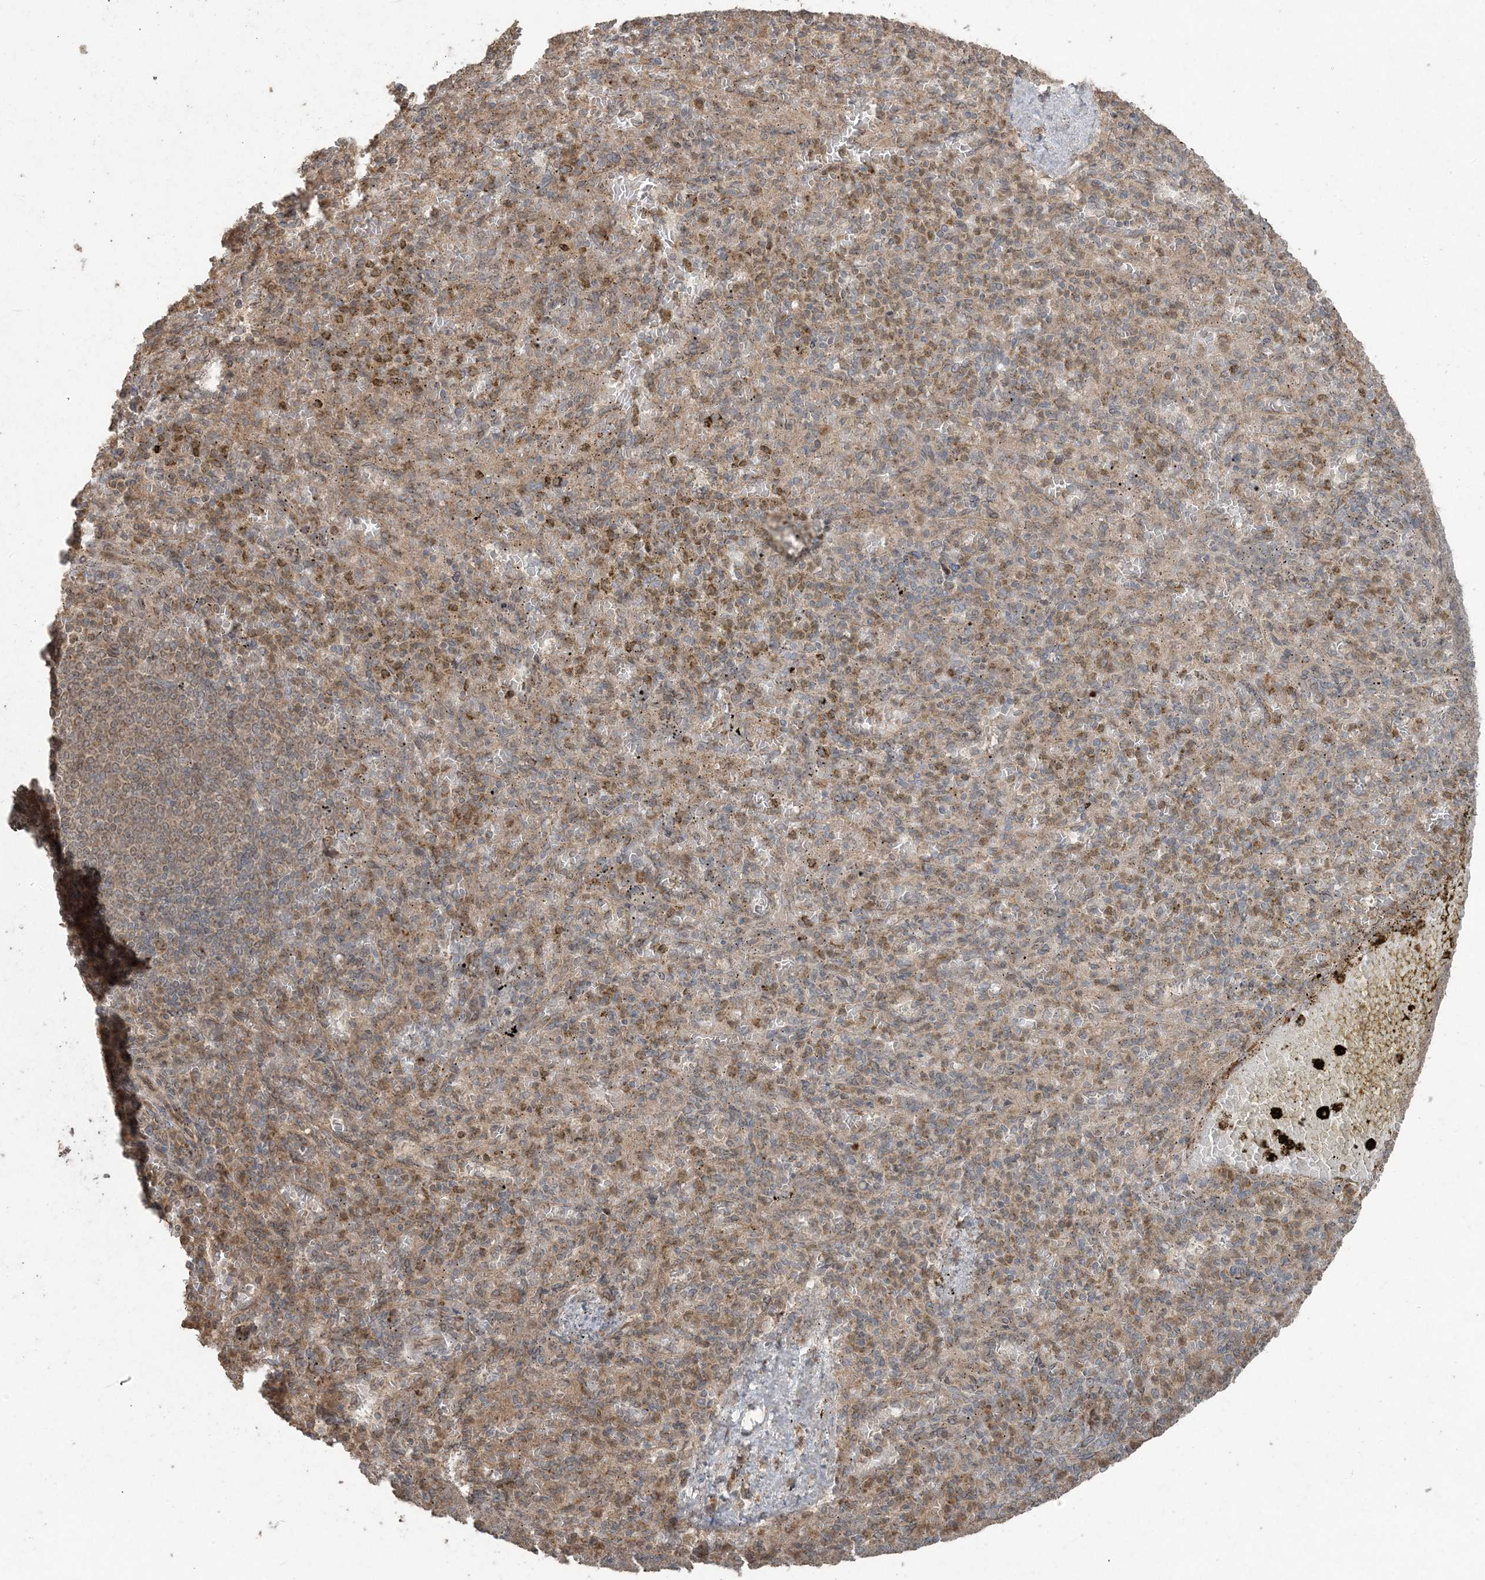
{"staining": {"intensity": "moderate", "quantity": "<25%", "location": "cytoplasmic/membranous"}, "tissue": "spleen", "cell_type": "Cells in red pulp", "image_type": "normal", "snomed": [{"axis": "morphology", "description": "Normal tissue, NOS"}, {"axis": "topography", "description": "Spleen"}], "caption": "A brown stain shows moderate cytoplasmic/membranous staining of a protein in cells in red pulp of benign spleen. Nuclei are stained in blue.", "gene": "DDX19B", "patient": {"sex": "female", "age": 74}}